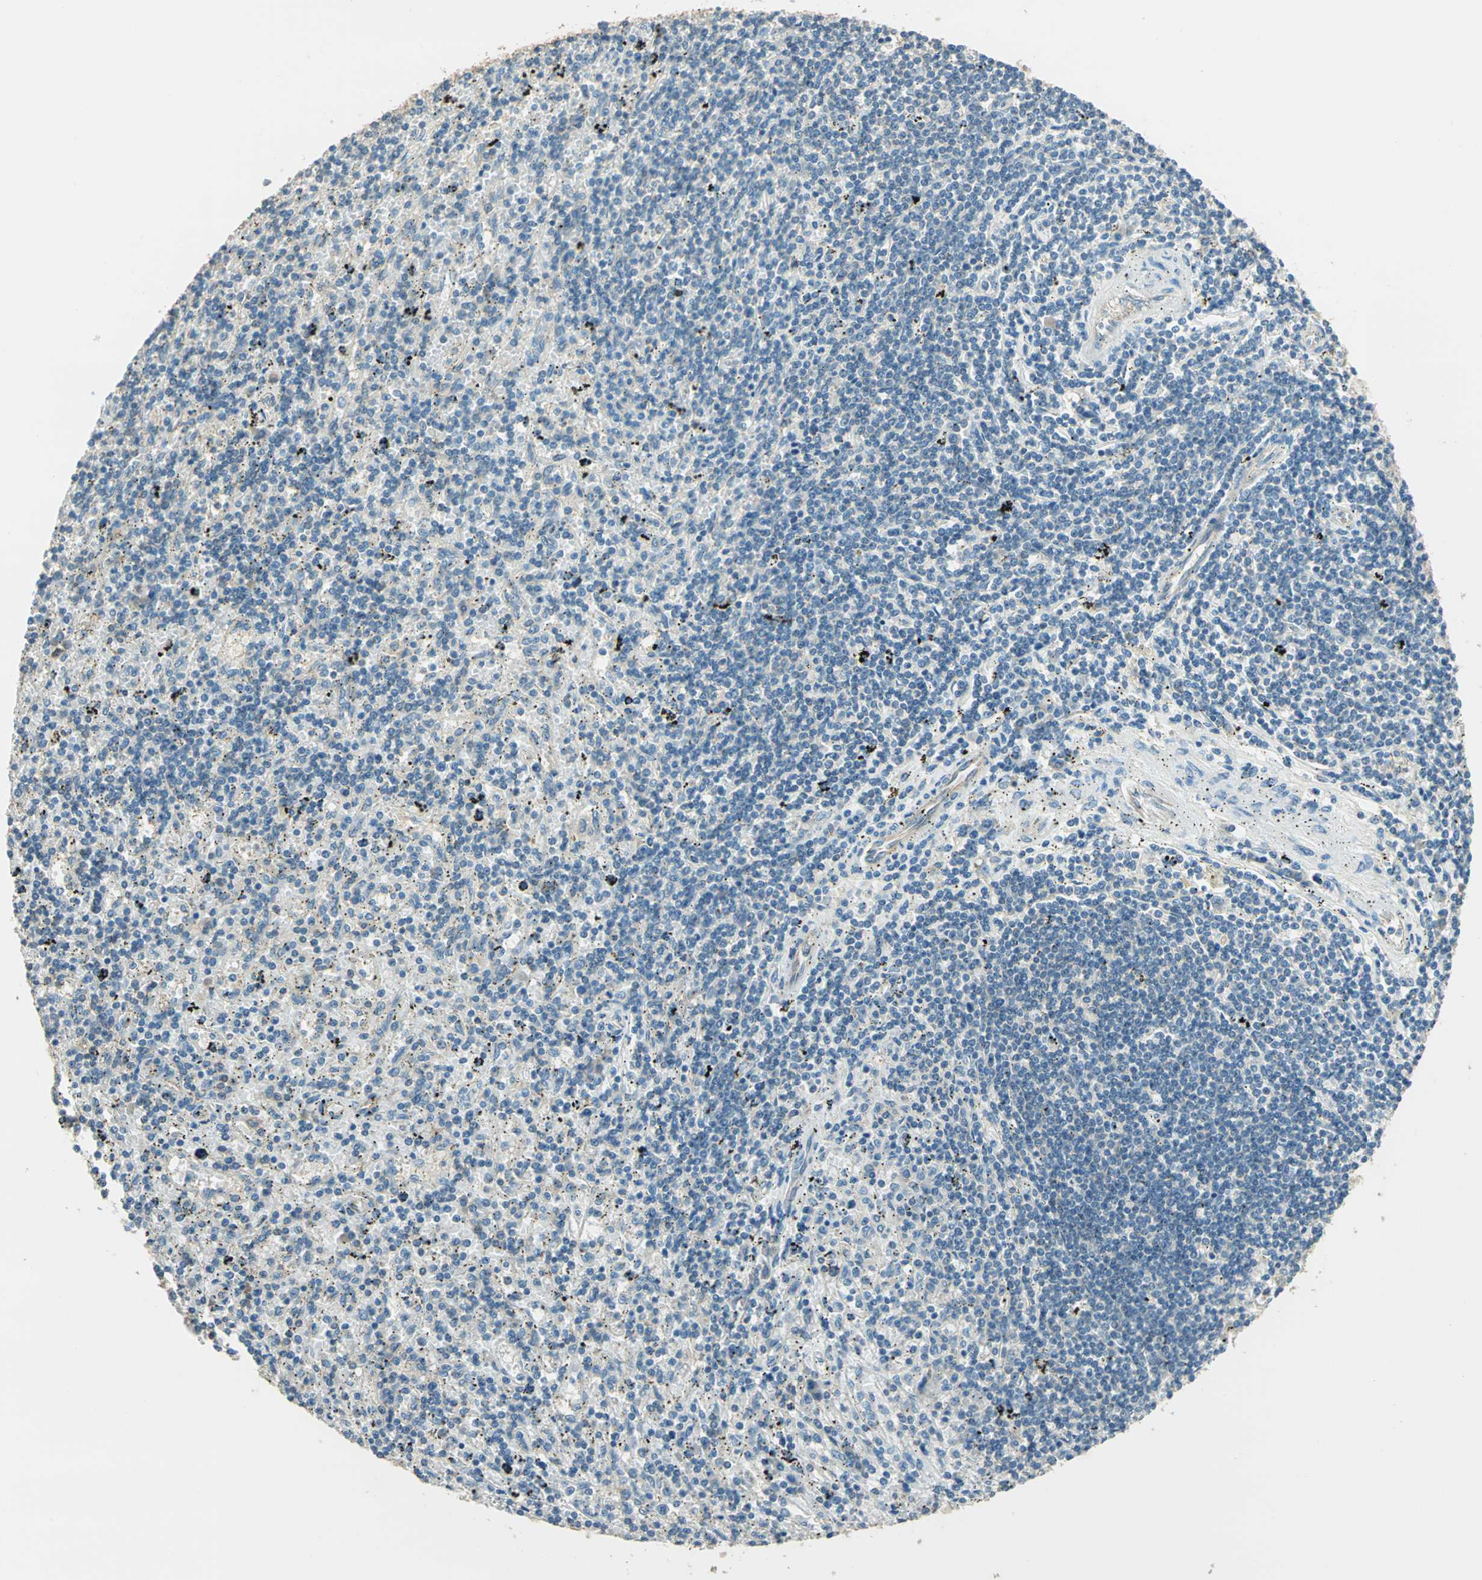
{"staining": {"intensity": "negative", "quantity": "none", "location": "none"}, "tissue": "lymphoma", "cell_type": "Tumor cells", "image_type": "cancer", "snomed": [{"axis": "morphology", "description": "Malignant lymphoma, non-Hodgkin's type, Low grade"}, {"axis": "topography", "description": "Spleen"}], "caption": "This is a image of immunohistochemistry (IHC) staining of low-grade malignant lymphoma, non-Hodgkin's type, which shows no expression in tumor cells.", "gene": "SHC2", "patient": {"sex": "male", "age": 76}}